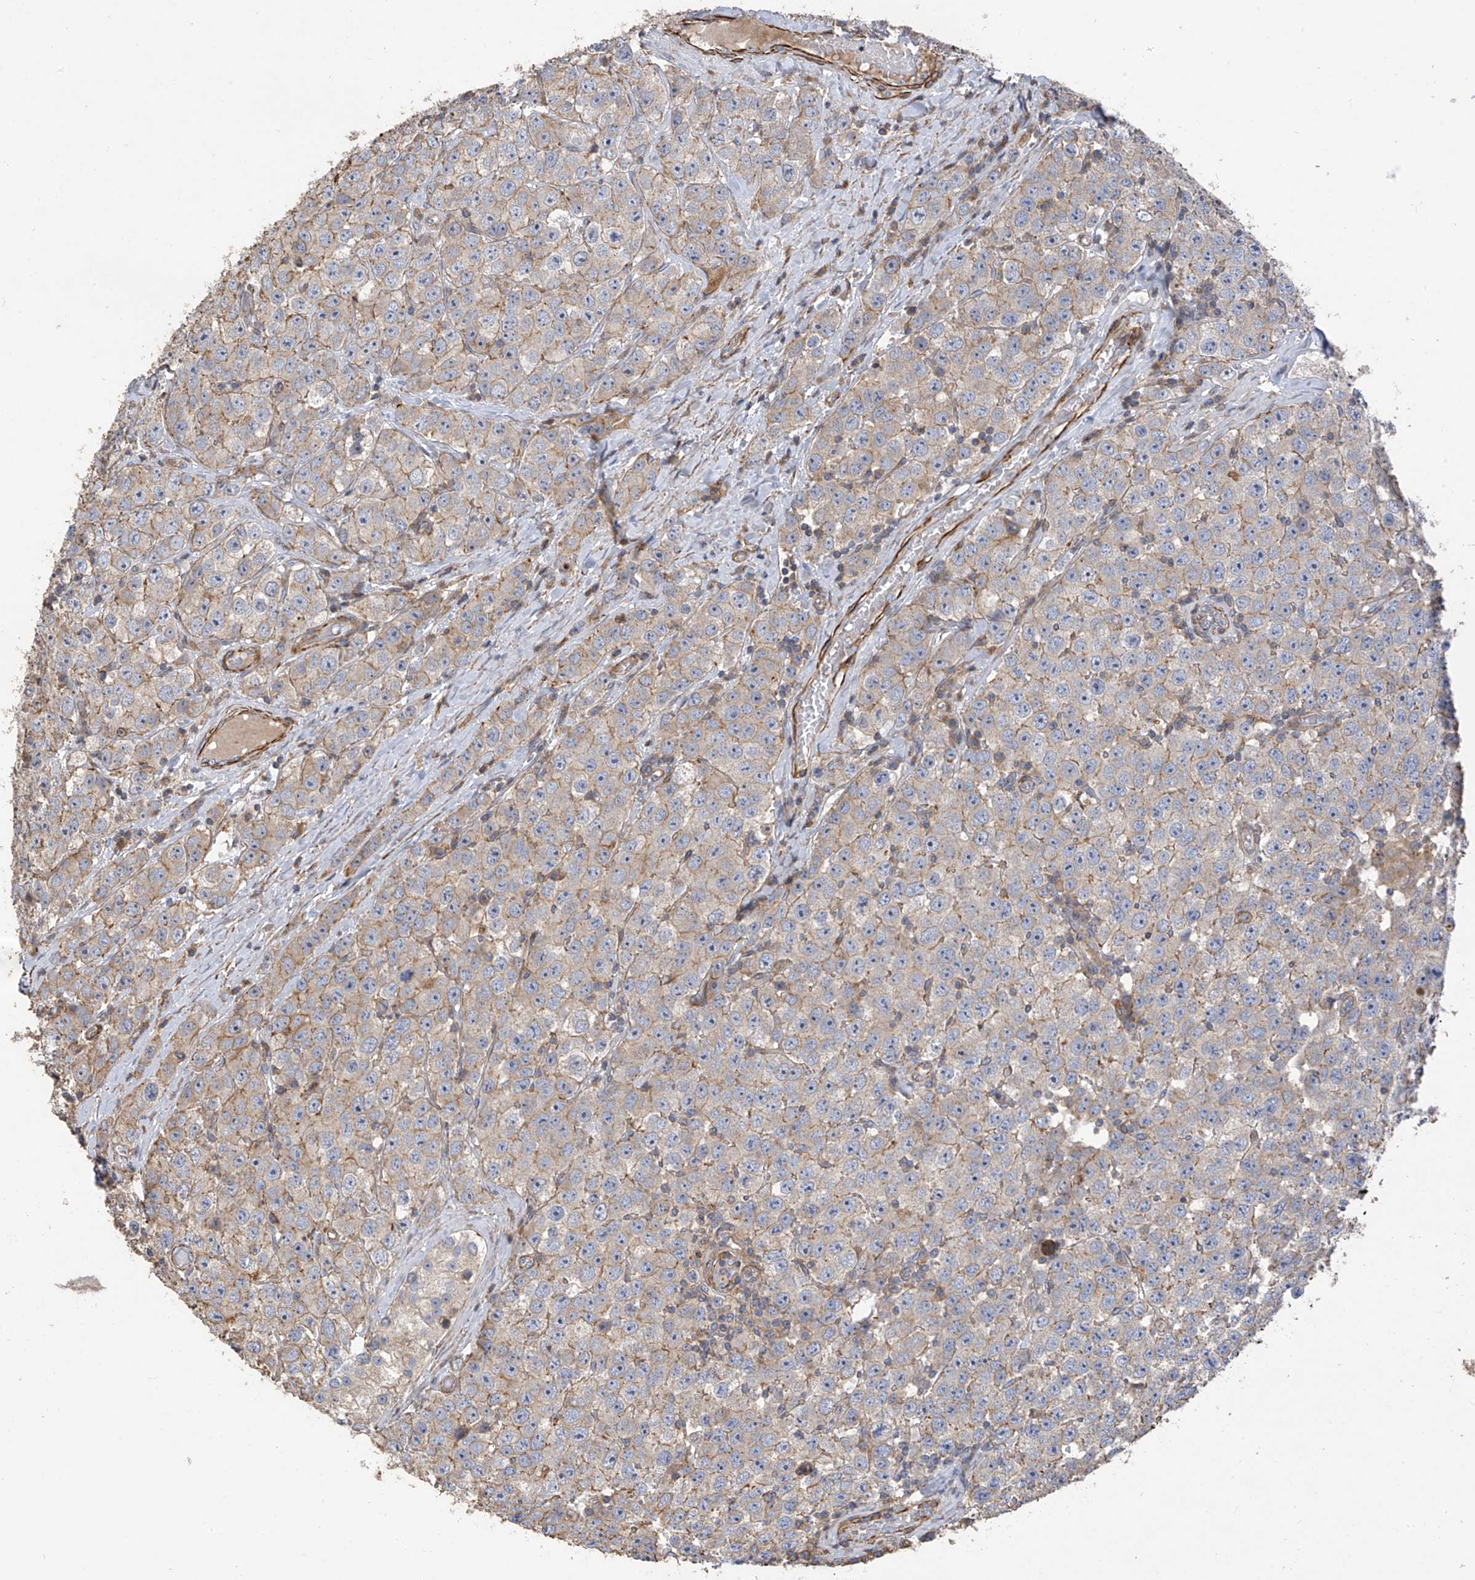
{"staining": {"intensity": "weak", "quantity": "<25%", "location": "cytoplasmic/membranous"}, "tissue": "testis cancer", "cell_type": "Tumor cells", "image_type": "cancer", "snomed": [{"axis": "morphology", "description": "Seminoma, NOS"}, {"axis": "topography", "description": "Testis"}], "caption": "High power microscopy micrograph of an immunohistochemistry micrograph of testis cancer, revealing no significant expression in tumor cells.", "gene": "SLC43A3", "patient": {"sex": "male", "age": 28}}